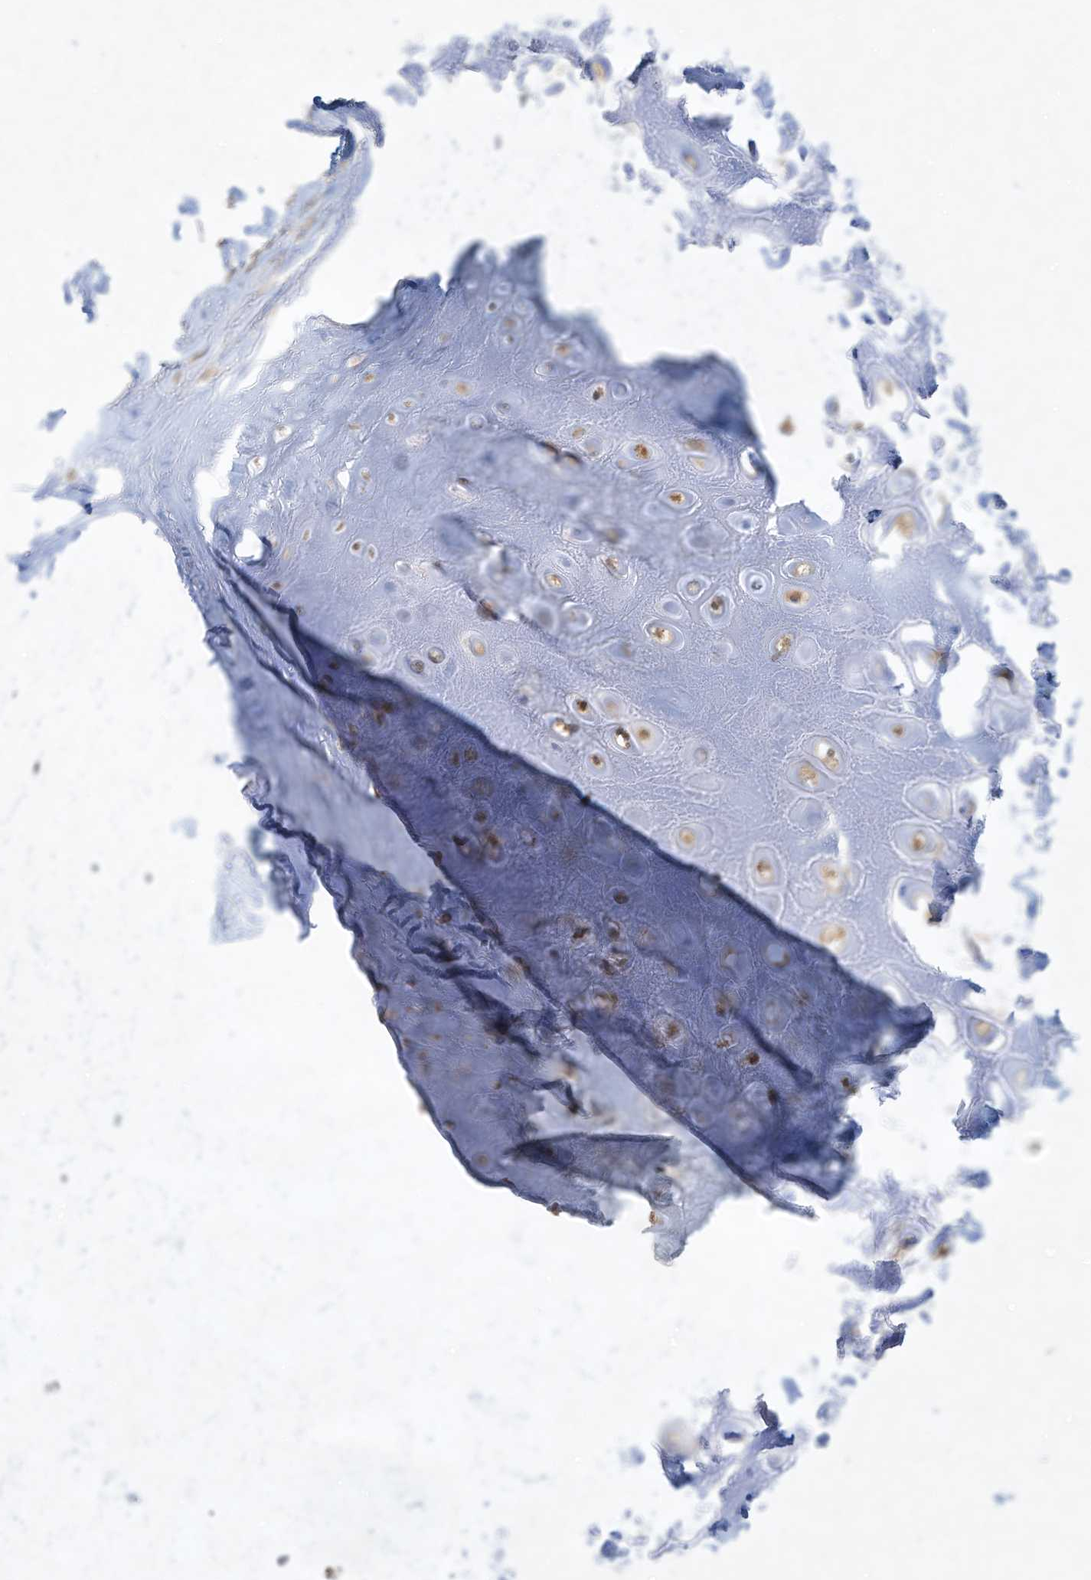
{"staining": {"intensity": "weak", "quantity": ">75%", "location": "cytoplasmic/membranous"}, "tissue": "adipose tissue", "cell_type": "Adipocytes", "image_type": "normal", "snomed": [{"axis": "morphology", "description": "Normal tissue, NOS"}, {"axis": "morphology", "description": "Basal cell carcinoma"}, {"axis": "topography", "description": "Skin"}], "caption": "Brown immunohistochemical staining in benign human adipose tissue displays weak cytoplasmic/membranous expression in about >75% of adipocytes. The staining was performed using DAB (3,3'-diaminobenzidine) to visualize the protein expression in brown, while the nuclei were stained in blue with hematoxylin (Magnification: 20x).", "gene": "CHRNA4", "patient": {"sex": "female", "age": 89}}